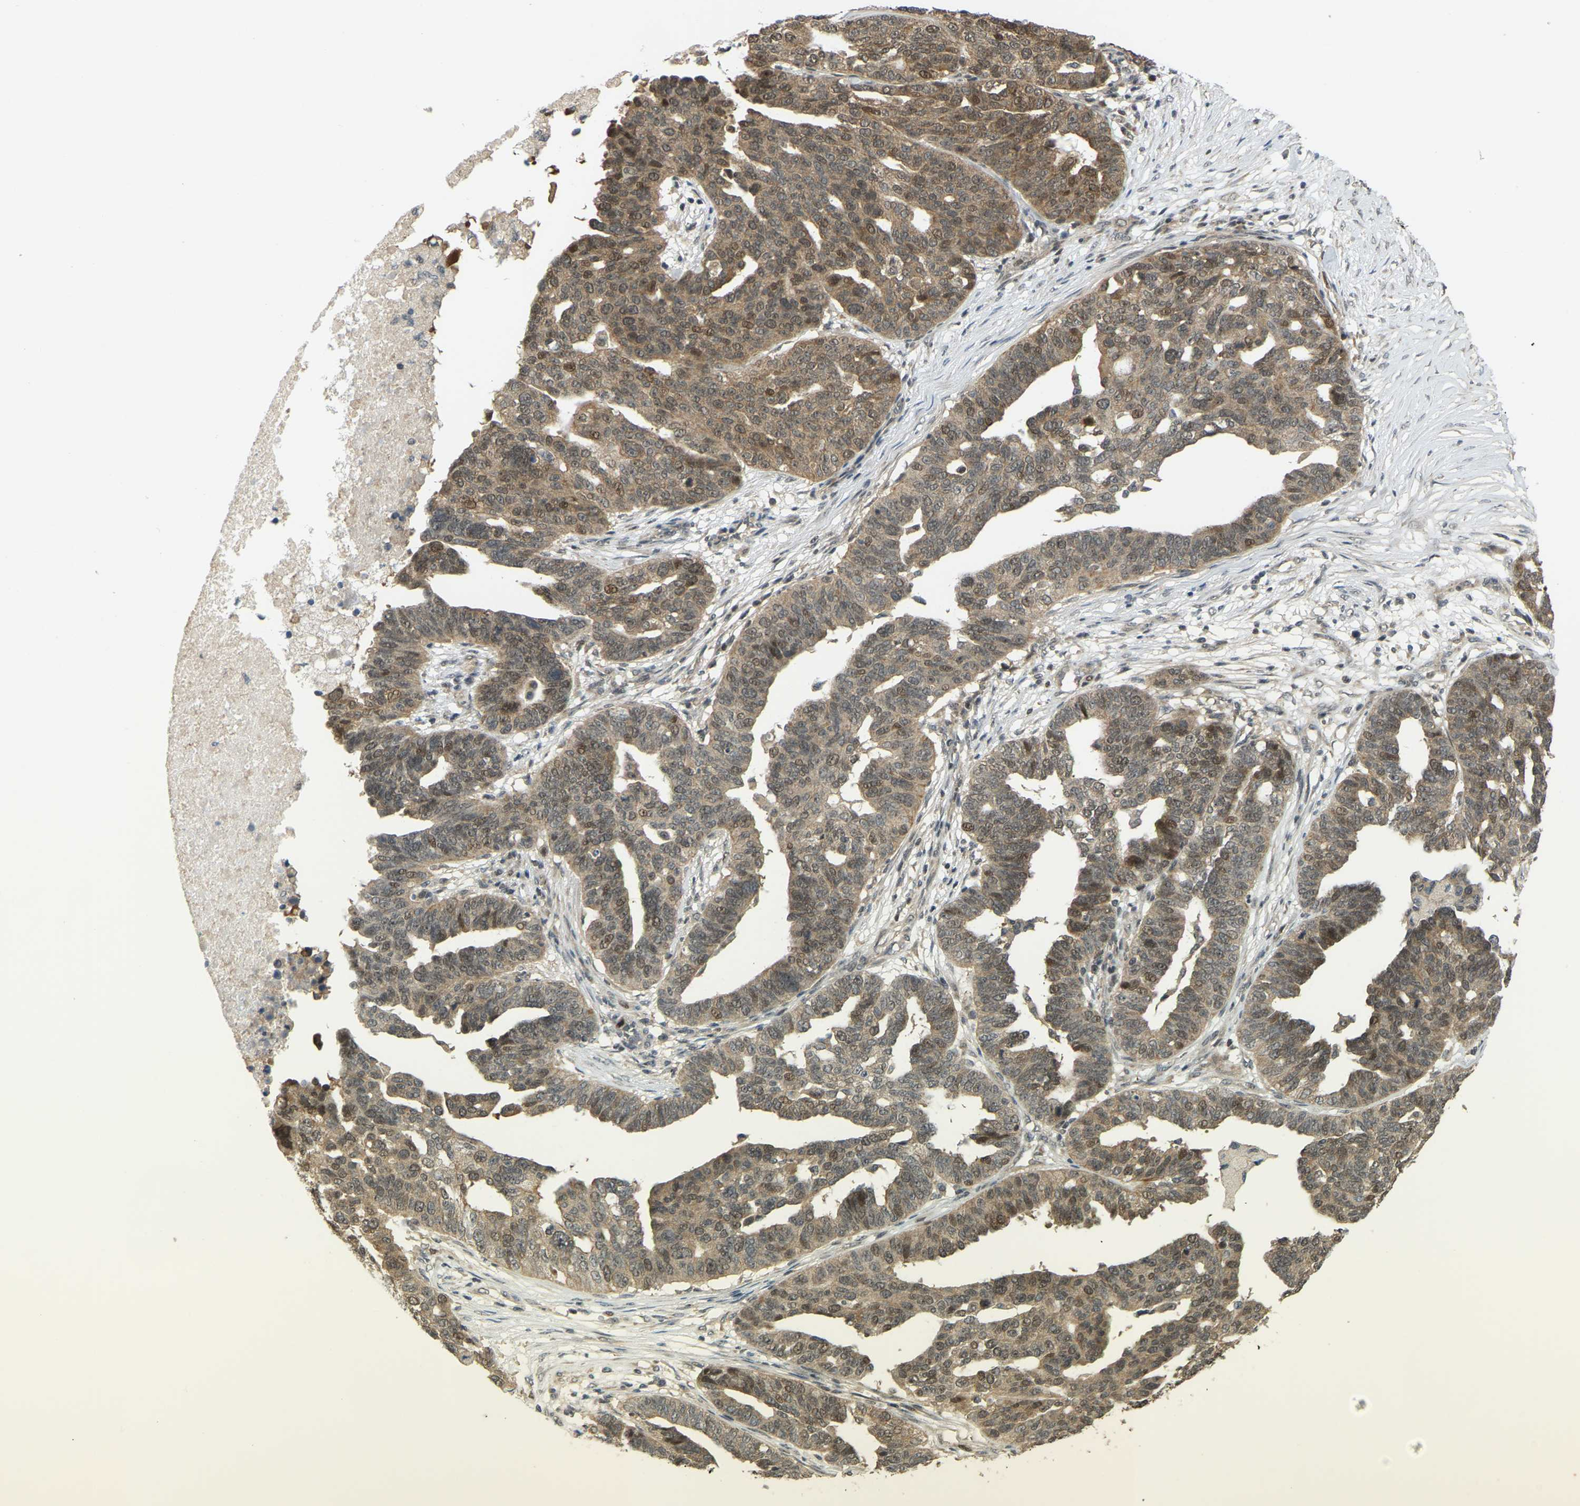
{"staining": {"intensity": "moderate", "quantity": "25%-75%", "location": "cytoplasmic/membranous,nuclear"}, "tissue": "ovarian cancer", "cell_type": "Tumor cells", "image_type": "cancer", "snomed": [{"axis": "morphology", "description": "Cystadenocarcinoma, serous, NOS"}, {"axis": "topography", "description": "Ovary"}], "caption": "Ovarian serous cystadenocarcinoma was stained to show a protein in brown. There is medium levels of moderate cytoplasmic/membranous and nuclear positivity in about 25%-75% of tumor cells. The protein of interest is stained brown, and the nuclei are stained in blue (DAB (3,3'-diaminobenzidine) IHC with brightfield microscopy, high magnification).", "gene": "BRF2", "patient": {"sex": "female", "age": 59}}